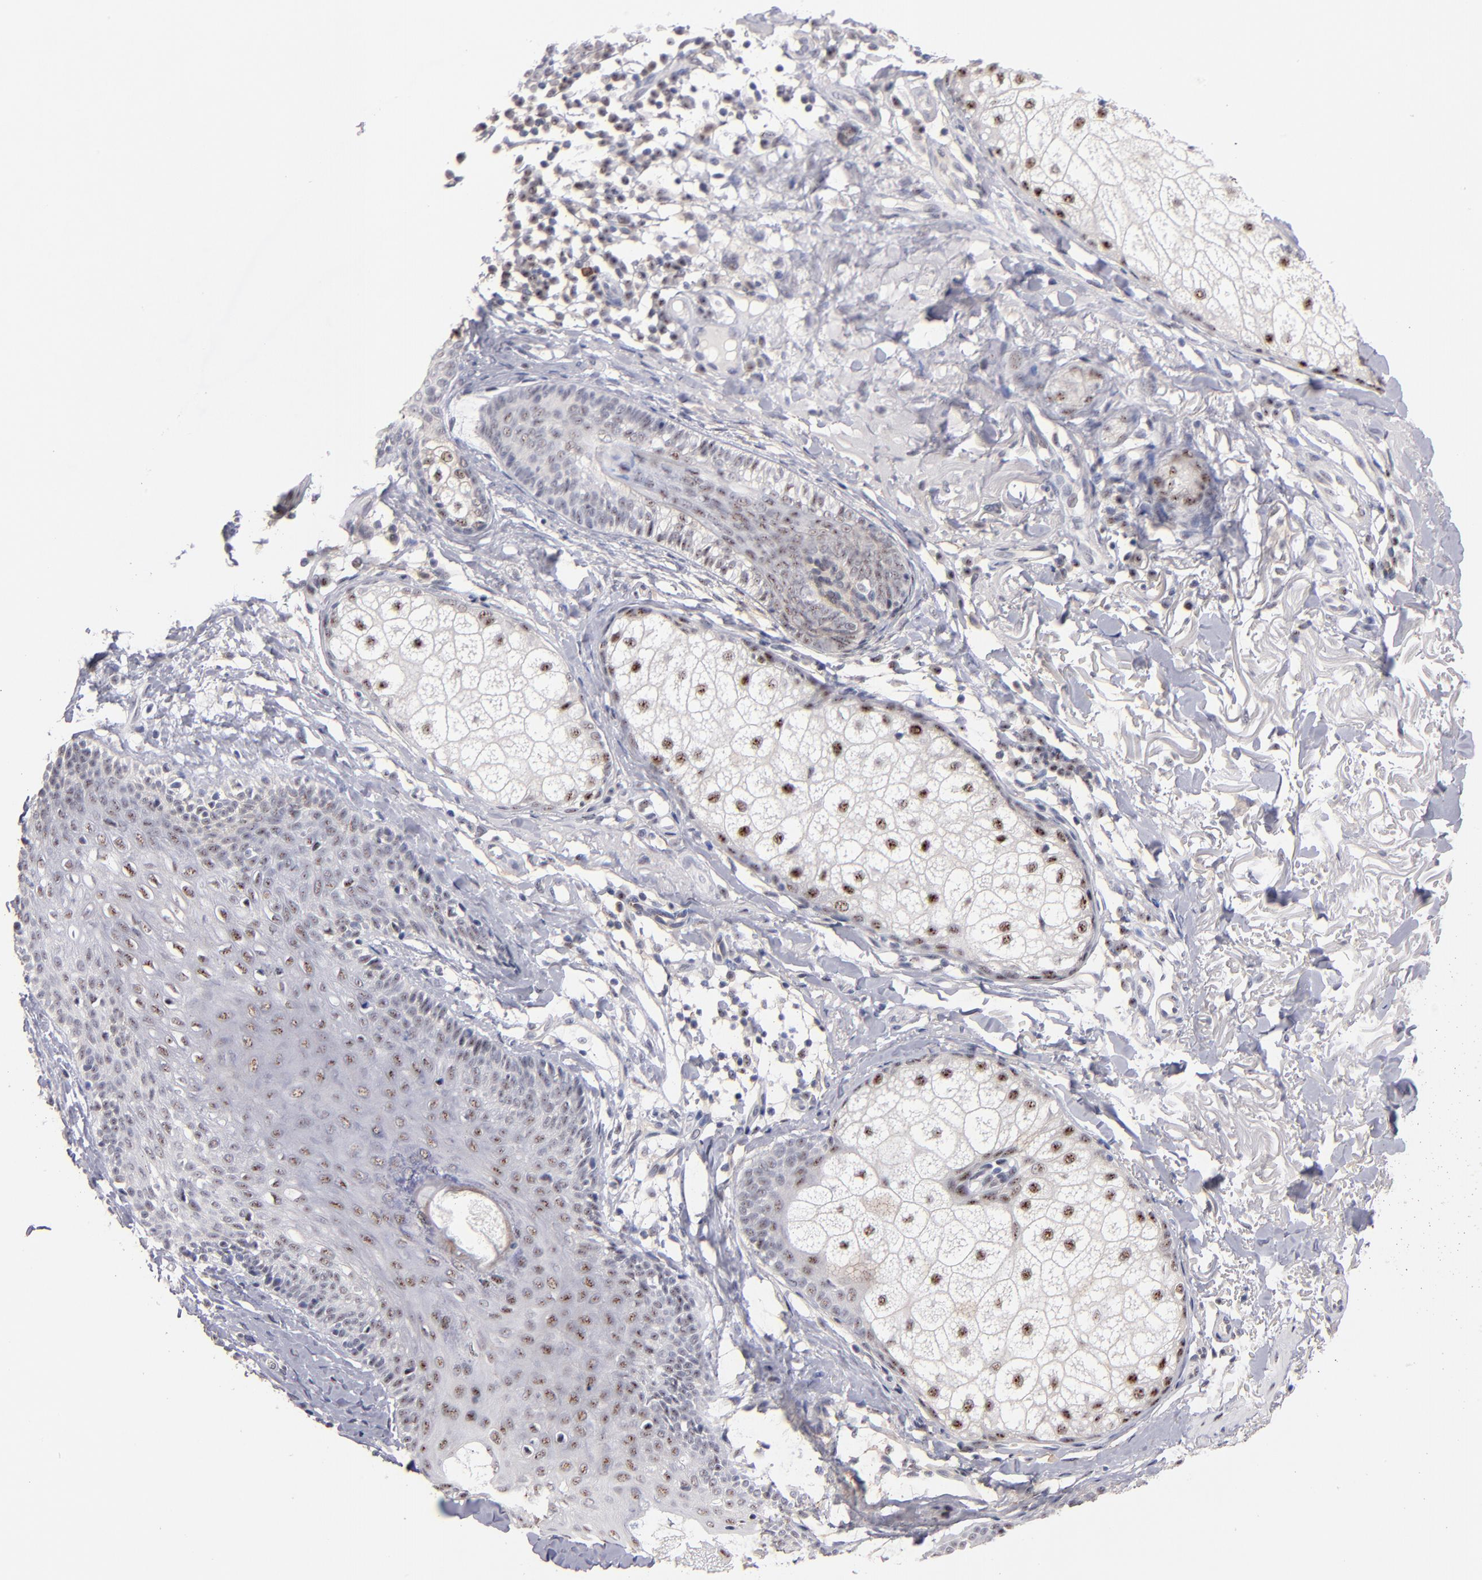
{"staining": {"intensity": "moderate", "quantity": "25%-75%", "location": "nuclear"}, "tissue": "skin cancer", "cell_type": "Tumor cells", "image_type": "cancer", "snomed": [{"axis": "morphology", "description": "Basal cell carcinoma"}, {"axis": "topography", "description": "Skin"}], "caption": "Protein staining demonstrates moderate nuclear expression in about 25%-75% of tumor cells in skin basal cell carcinoma.", "gene": "RAF1", "patient": {"sex": "male", "age": 74}}